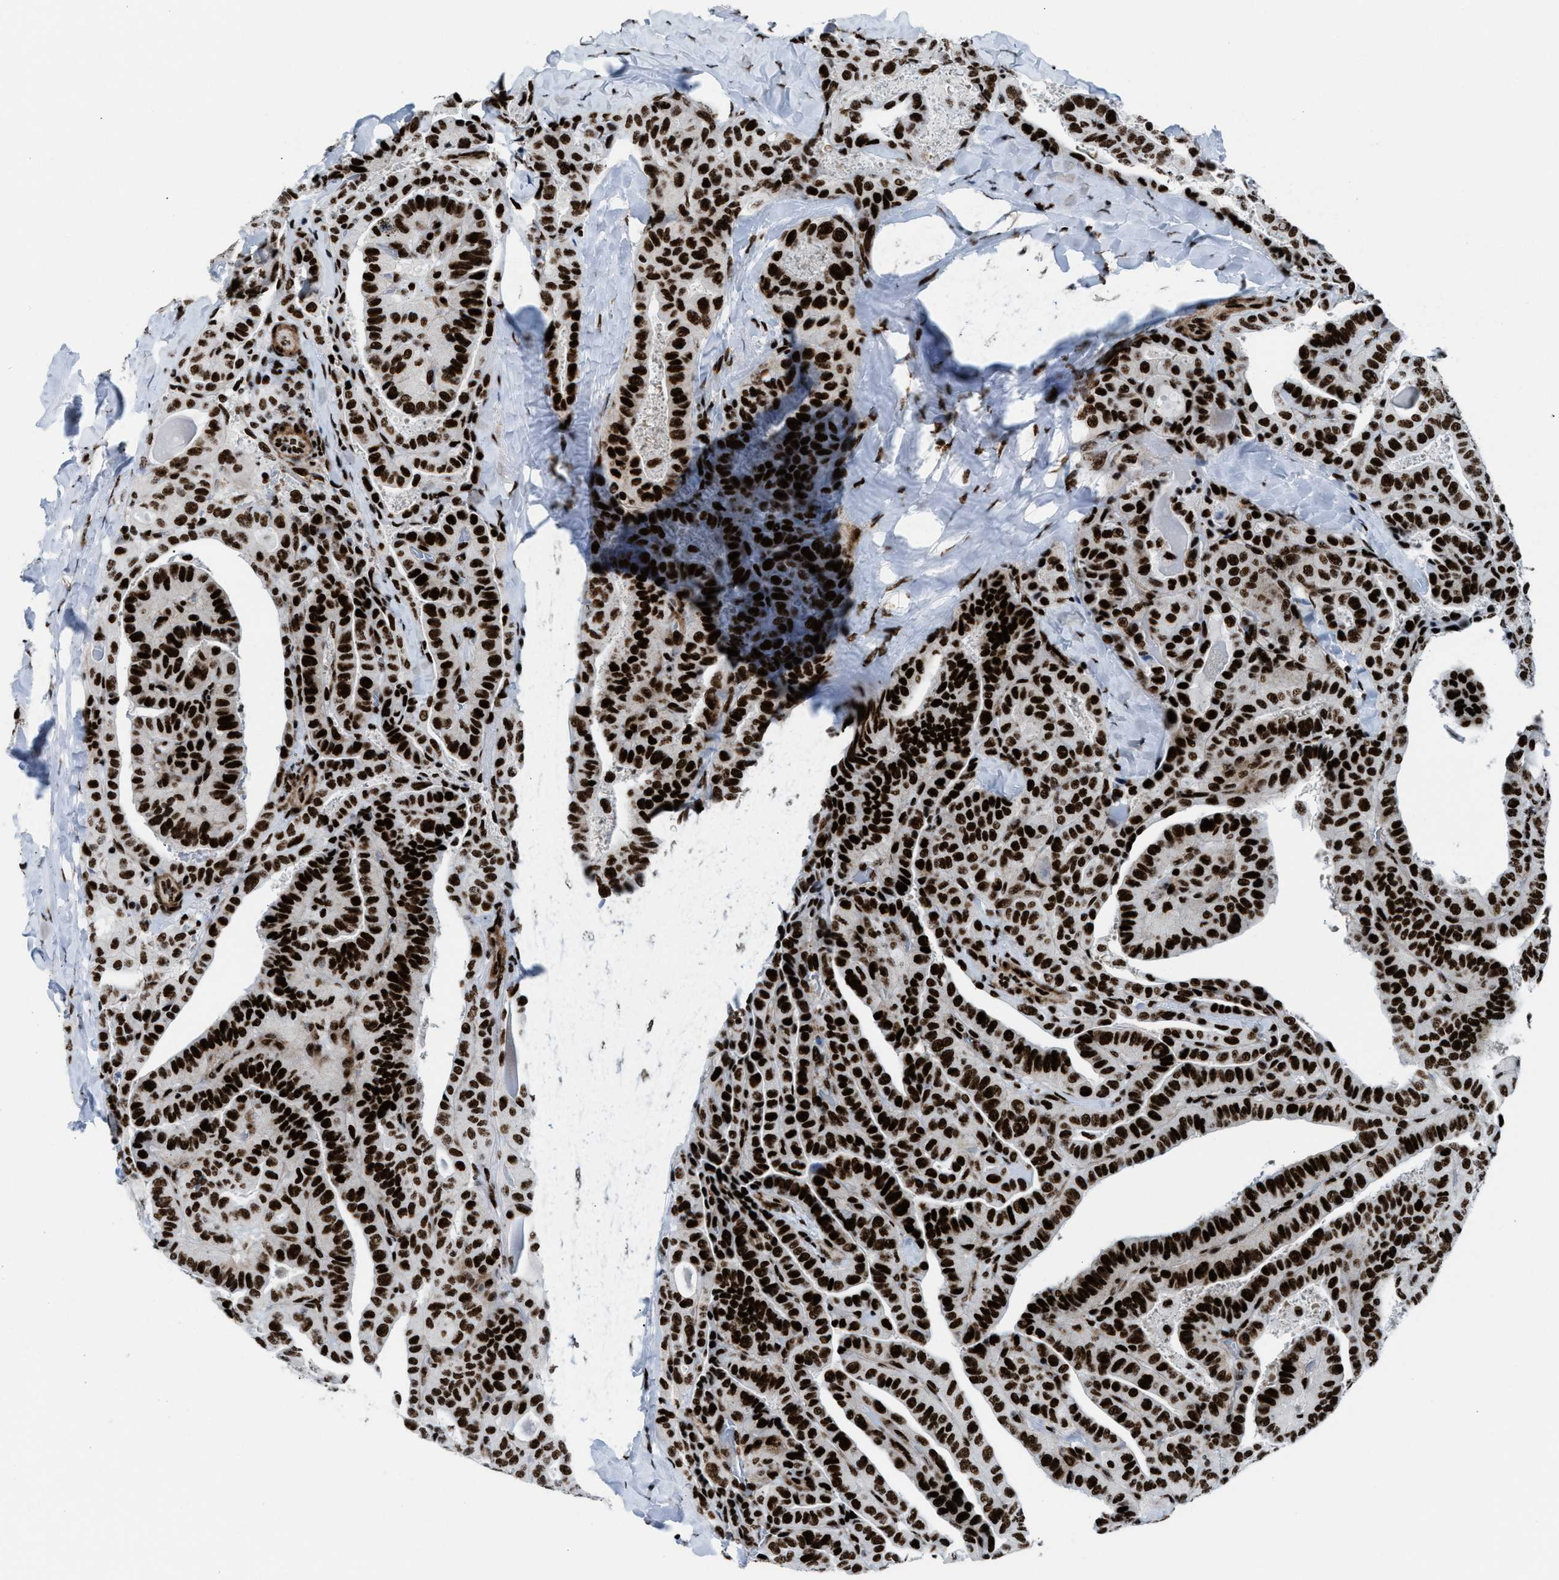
{"staining": {"intensity": "strong", "quantity": ">75%", "location": "nuclear"}, "tissue": "thyroid cancer", "cell_type": "Tumor cells", "image_type": "cancer", "snomed": [{"axis": "morphology", "description": "Papillary adenocarcinoma, NOS"}, {"axis": "topography", "description": "Thyroid gland"}], "caption": "Brown immunohistochemical staining in human thyroid papillary adenocarcinoma demonstrates strong nuclear positivity in approximately >75% of tumor cells.", "gene": "NONO", "patient": {"sex": "male", "age": 77}}